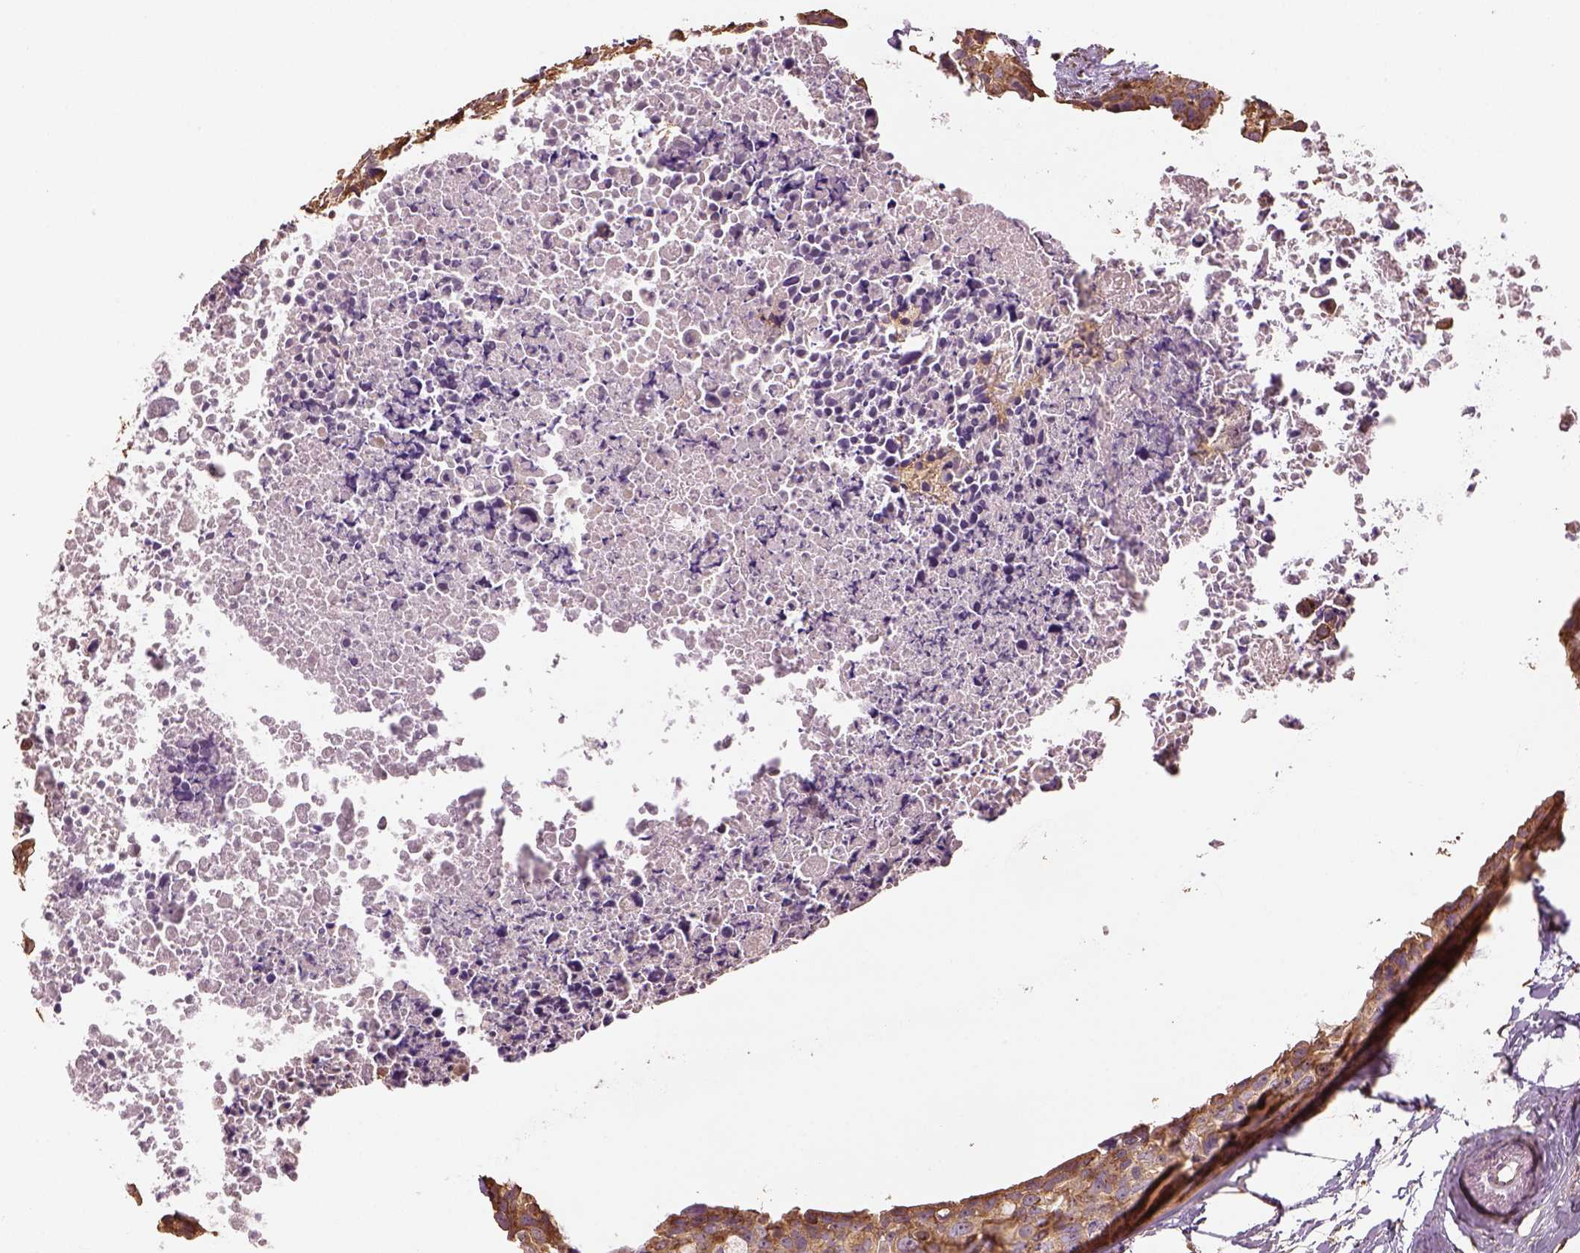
{"staining": {"intensity": "moderate", "quantity": ">75%", "location": "cytoplasmic/membranous"}, "tissue": "breast cancer", "cell_type": "Tumor cells", "image_type": "cancer", "snomed": [{"axis": "morphology", "description": "Duct carcinoma"}, {"axis": "topography", "description": "Breast"}], "caption": "Tumor cells display moderate cytoplasmic/membranous expression in about >75% of cells in breast cancer (infiltrating ductal carcinoma).", "gene": "AP1B1", "patient": {"sex": "female", "age": 38}}